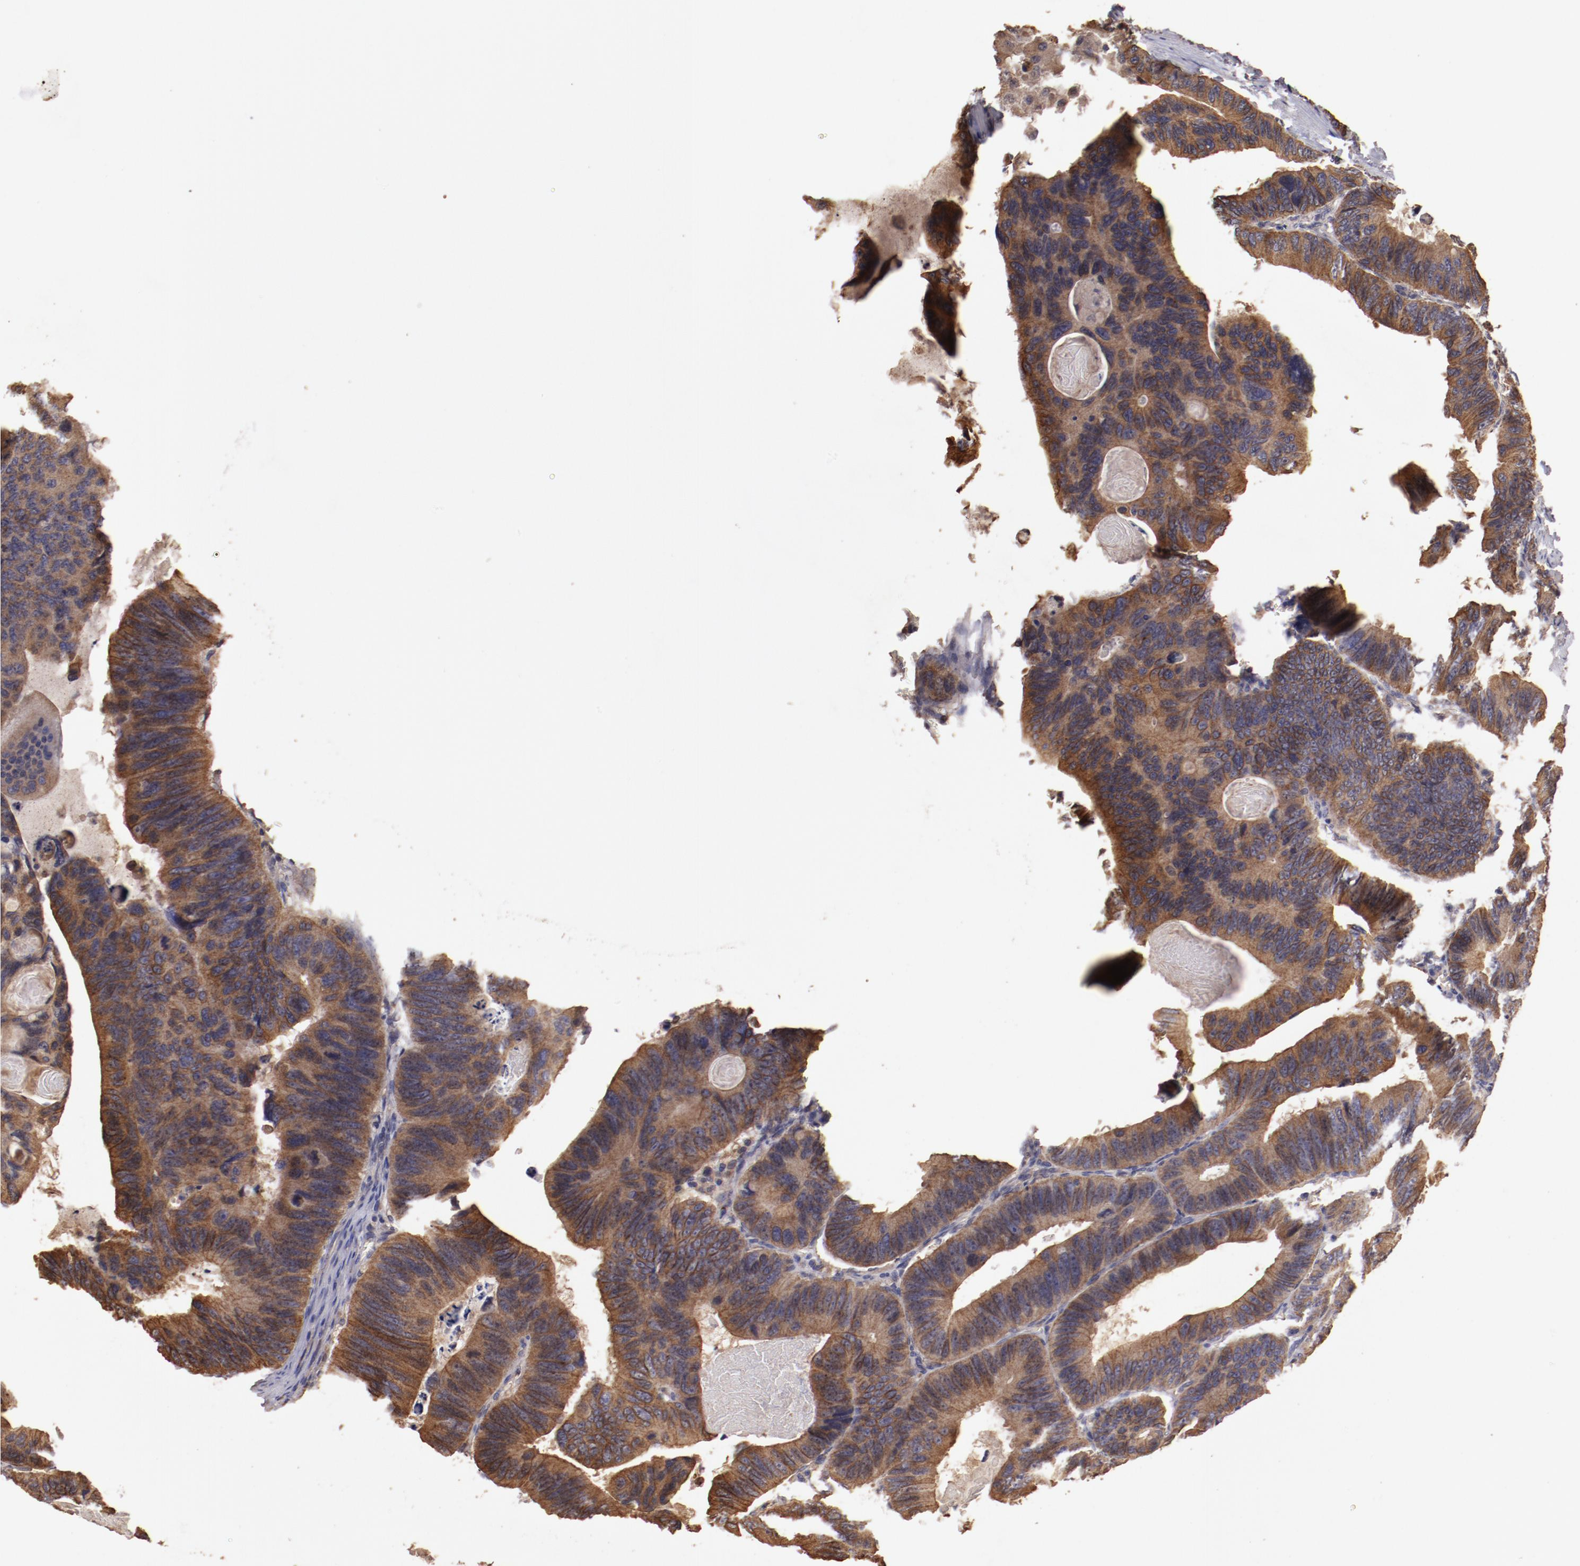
{"staining": {"intensity": "moderate", "quantity": ">75%", "location": "cytoplasmic/membranous"}, "tissue": "colorectal cancer", "cell_type": "Tumor cells", "image_type": "cancer", "snomed": [{"axis": "morphology", "description": "Adenocarcinoma, NOS"}, {"axis": "topography", "description": "Colon"}], "caption": "Human colorectal cancer (adenocarcinoma) stained with a brown dye shows moderate cytoplasmic/membranous positive expression in about >75% of tumor cells.", "gene": "SRRD", "patient": {"sex": "female", "age": 55}}